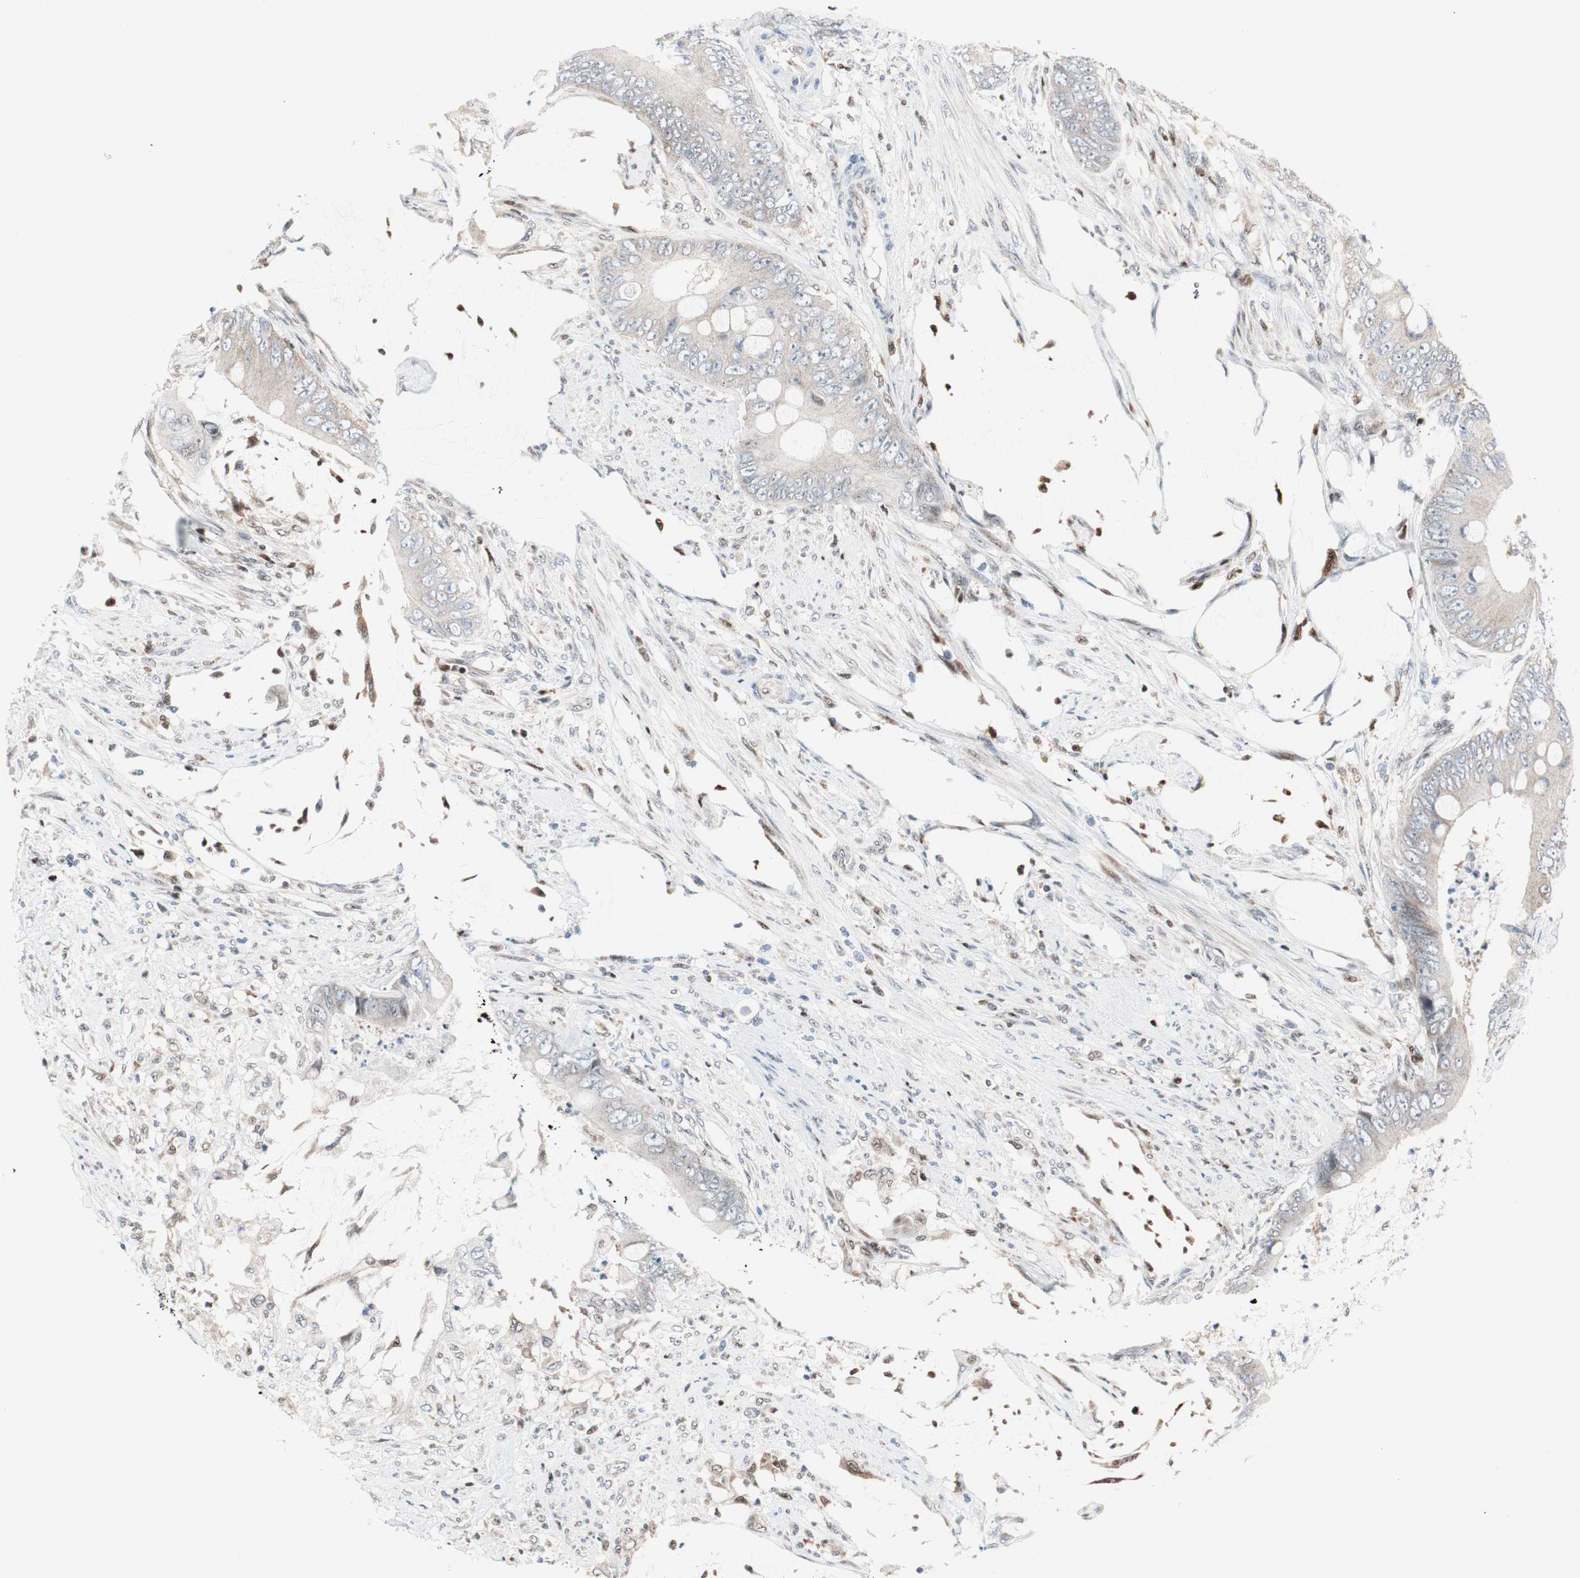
{"staining": {"intensity": "negative", "quantity": "none", "location": "none"}, "tissue": "colorectal cancer", "cell_type": "Tumor cells", "image_type": "cancer", "snomed": [{"axis": "morphology", "description": "Adenocarcinoma, NOS"}, {"axis": "topography", "description": "Rectum"}], "caption": "Tumor cells are negative for brown protein staining in colorectal adenocarcinoma.", "gene": "RGS10", "patient": {"sex": "female", "age": 77}}